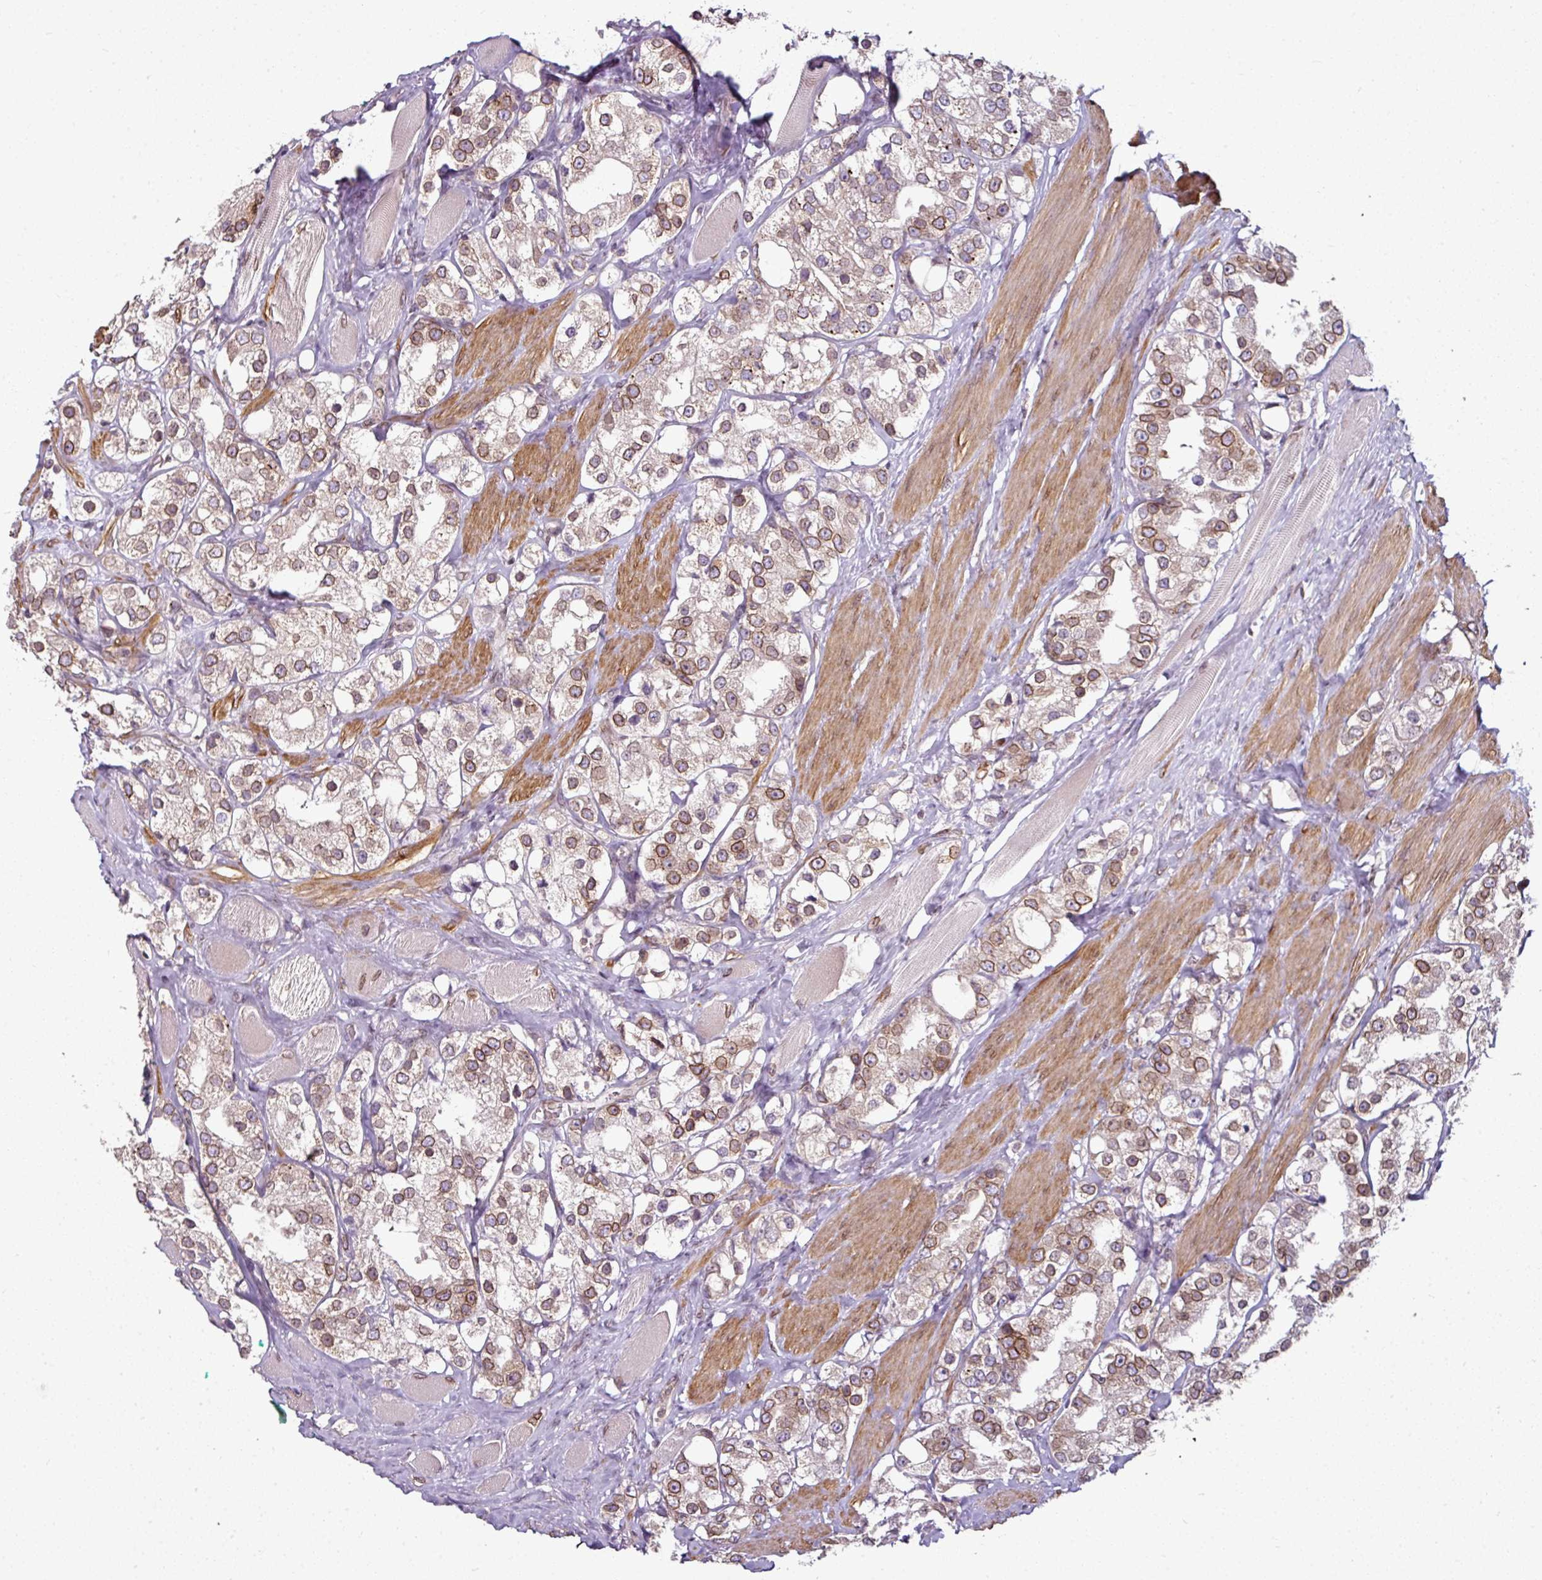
{"staining": {"intensity": "moderate", "quantity": ">75%", "location": "cytoplasmic/membranous,nuclear"}, "tissue": "prostate cancer", "cell_type": "Tumor cells", "image_type": "cancer", "snomed": [{"axis": "morphology", "description": "Adenocarcinoma, NOS"}, {"axis": "topography", "description": "Prostate"}], "caption": "IHC image of neoplastic tissue: human prostate cancer stained using IHC displays medium levels of moderate protein expression localized specifically in the cytoplasmic/membranous and nuclear of tumor cells, appearing as a cytoplasmic/membranous and nuclear brown color.", "gene": "RANGAP1", "patient": {"sex": "male", "age": 79}}